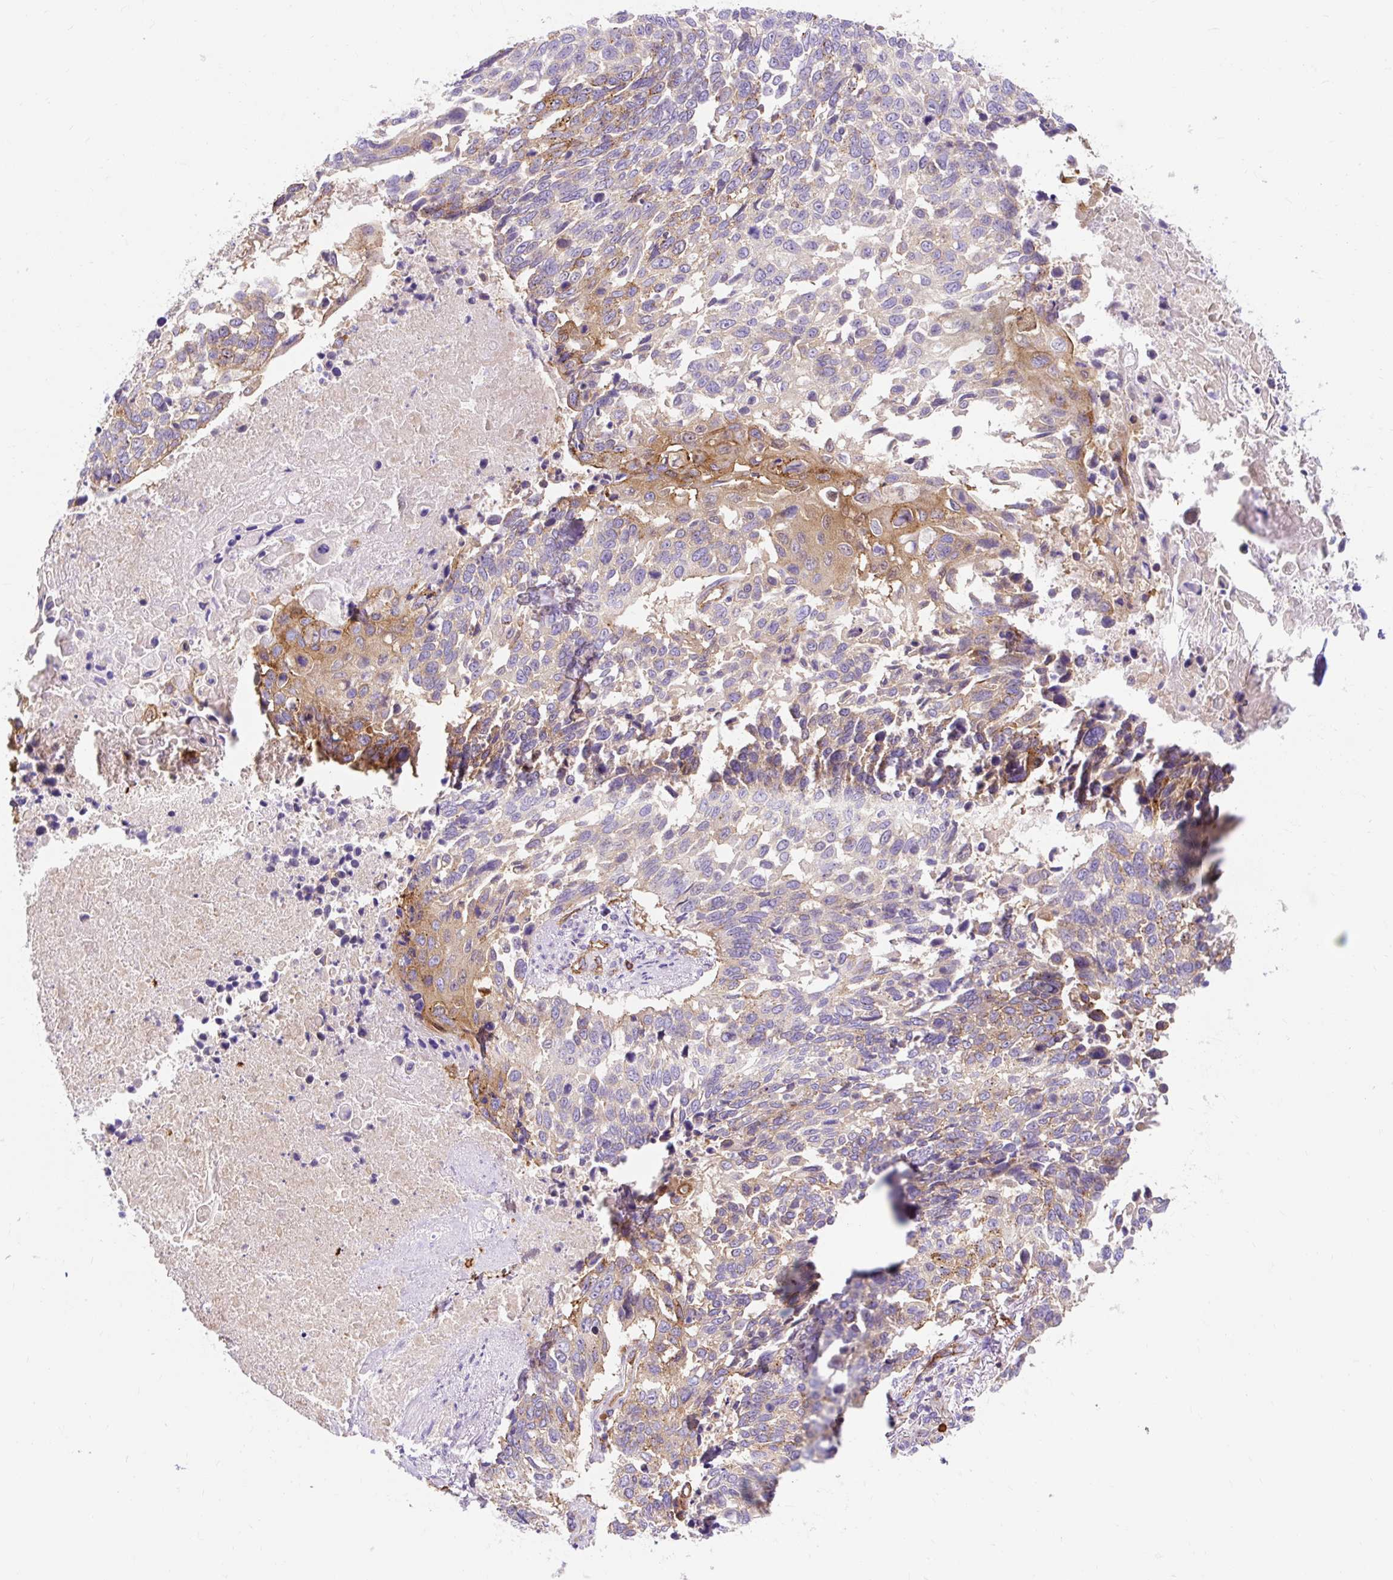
{"staining": {"intensity": "moderate", "quantity": "25%-75%", "location": "cytoplasmic/membranous"}, "tissue": "lung cancer", "cell_type": "Tumor cells", "image_type": "cancer", "snomed": [{"axis": "morphology", "description": "Squamous cell carcinoma, NOS"}, {"axis": "topography", "description": "Lung"}], "caption": "Brown immunohistochemical staining in human squamous cell carcinoma (lung) reveals moderate cytoplasmic/membranous expression in approximately 25%-75% of tumor cells. (DAB = brown stain, brightfield microscopy at high magnification).", "gene": "HIP1R", "patient": {"sex": "male", "age": 62}}